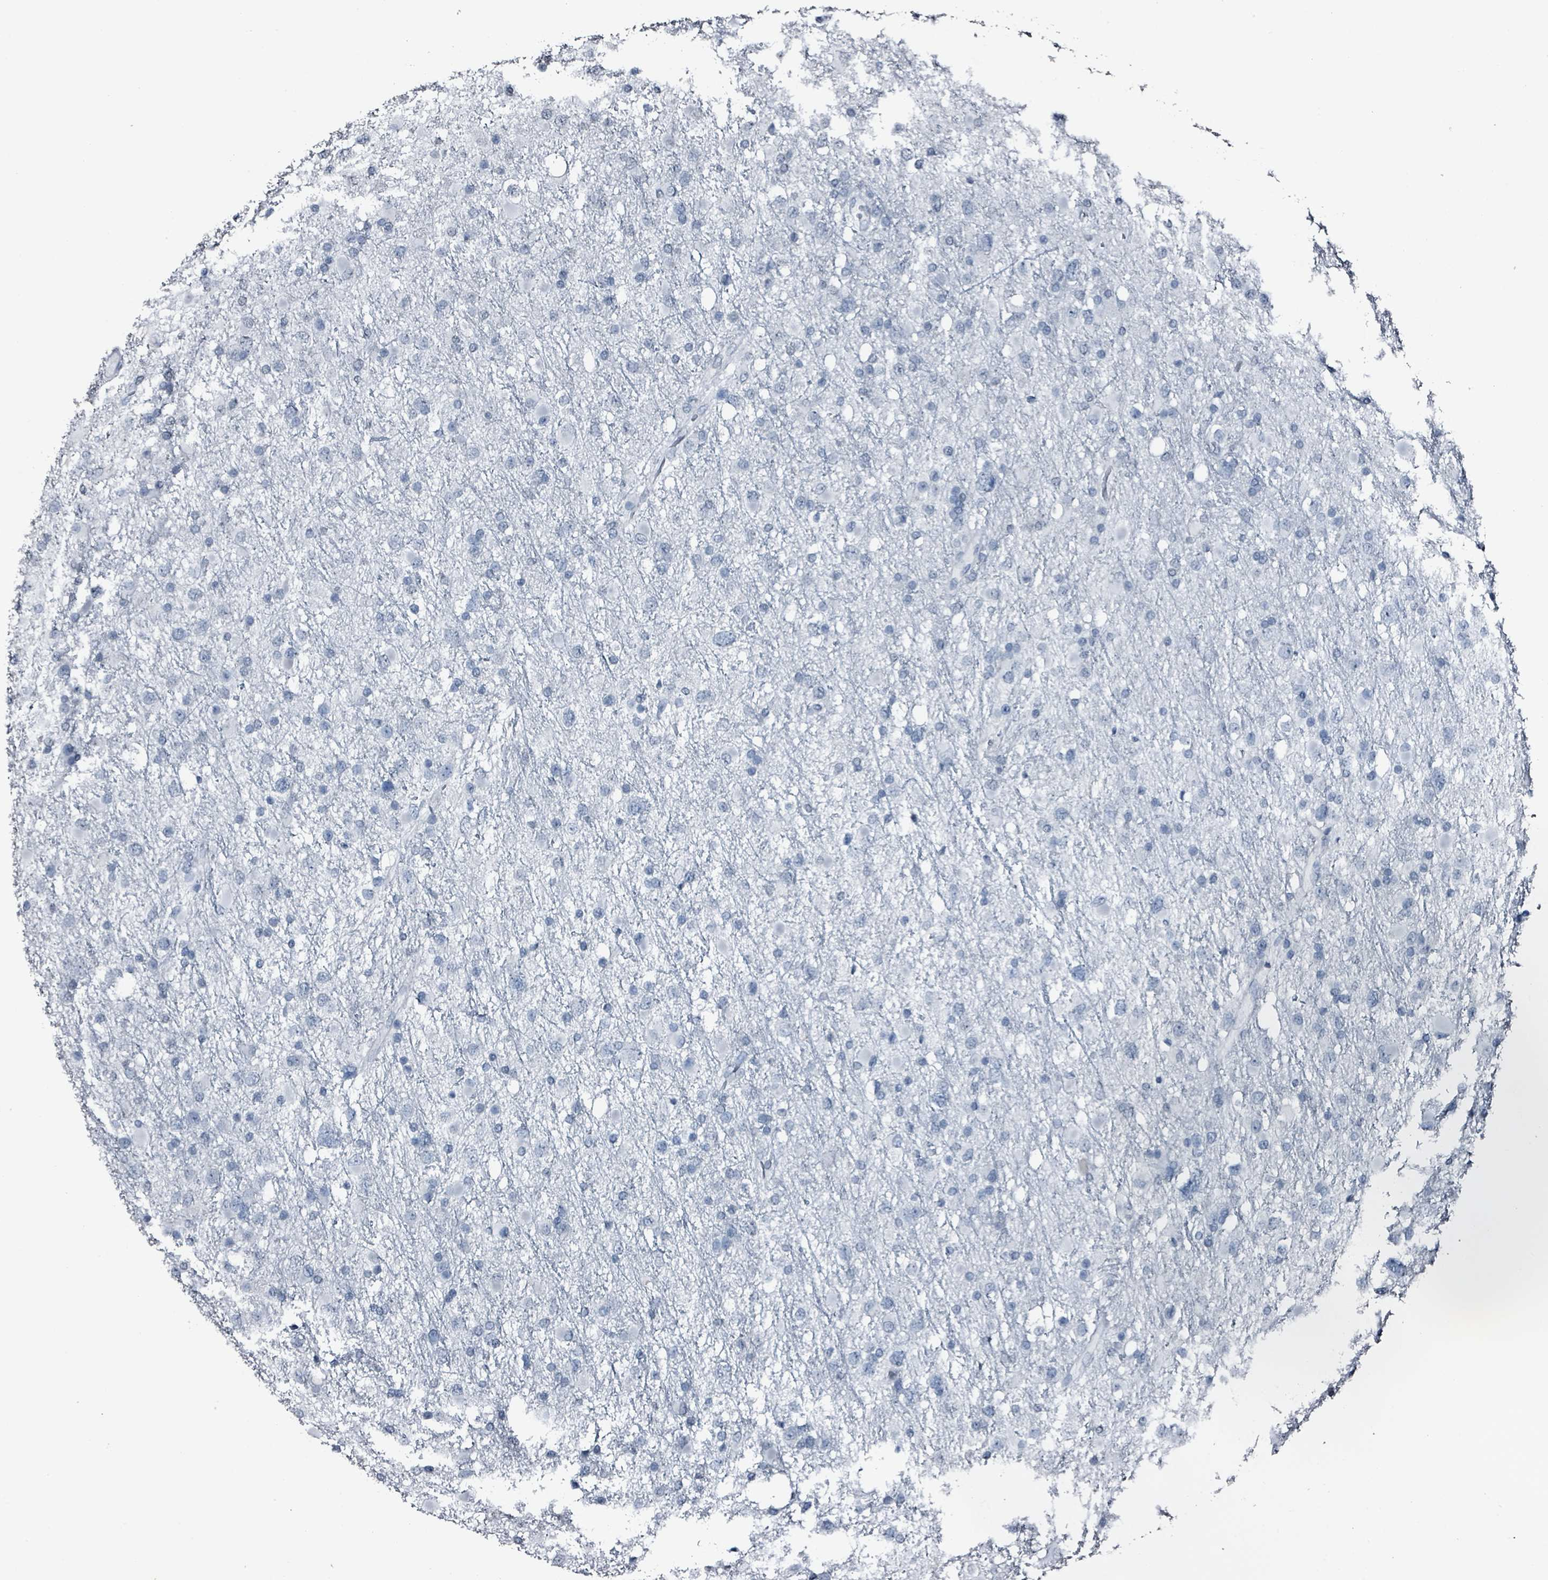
{"staining": {"intensity": "negative", "quantity": "none", "location": "none"}, "tissue": "glioma", "cell_type": "Tumor cells", "image_type": "cancer", "snomed": [{"axis": "morphology", "description": "Glioma, malignant, Low grade"}, {"axis": "topography", "description": "Brain"}], "caption": "Immunohistochemical staining of human malignant glioma (low-grade) demonstrates no significant staining in tumor cells.", "gene": "CA9", "patient": {"sex": "female", "age": 32}}